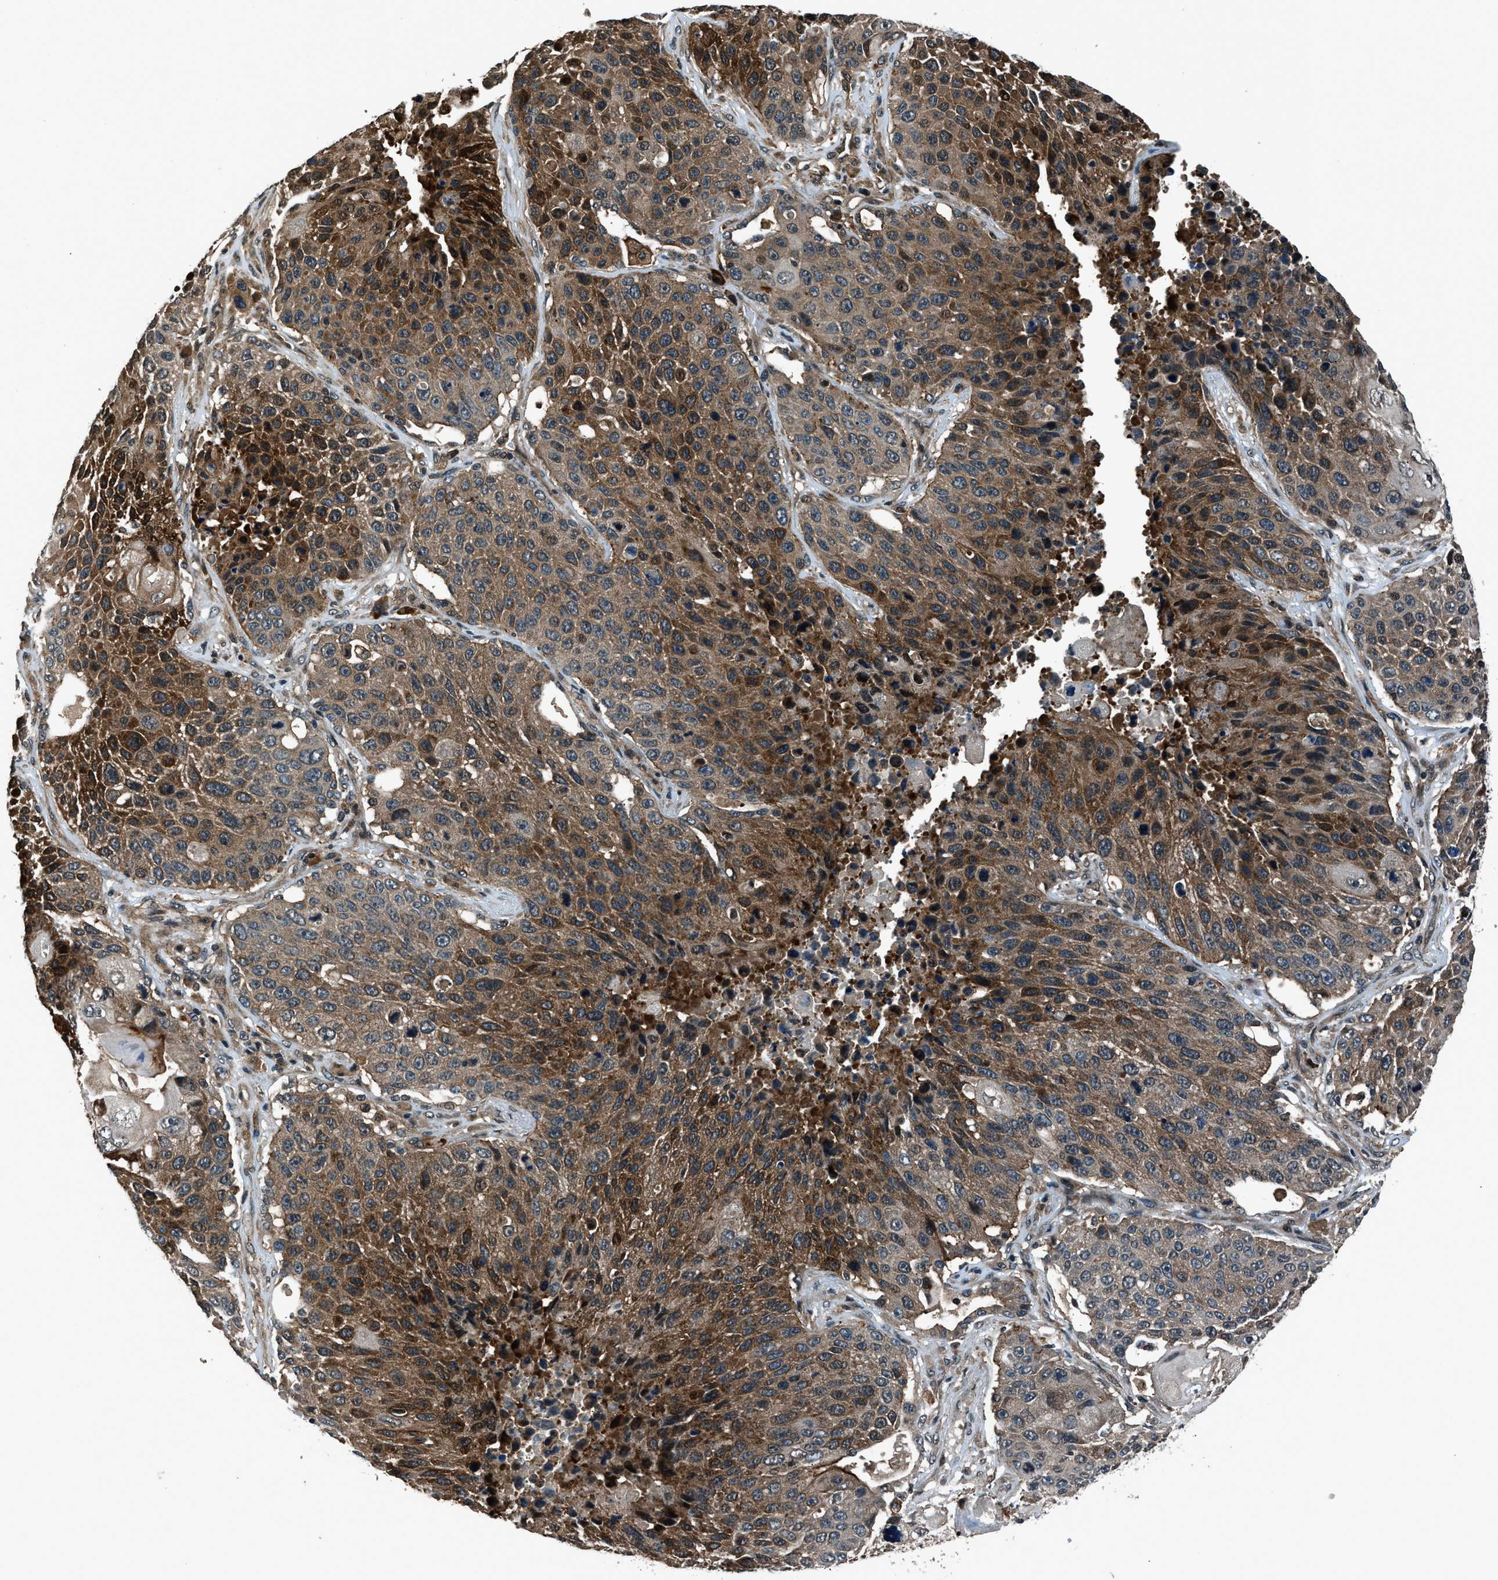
{"staining": {"intensity": "strong", "quantity": ">75%", "location": "cytoplasmic/membranous"}, "tissue": "lung cancer", "cell_type": "Tumor cells", "image_type": "cancer", "snomed": [{"axis": "morphology", "description": "Squamous cell carcinoma, NOS"}, {"axis": "topography", "description": "Lung"}], "caption": "Approximately >75% of tumor cells in squamous cell carcinoma (lung) display strong cytoplasmic/membranous protein staining as visualized by brown immunohistochemical staining.", "gene": "ARHGEF11", "patient": {"sex": "male", "age": 61}}